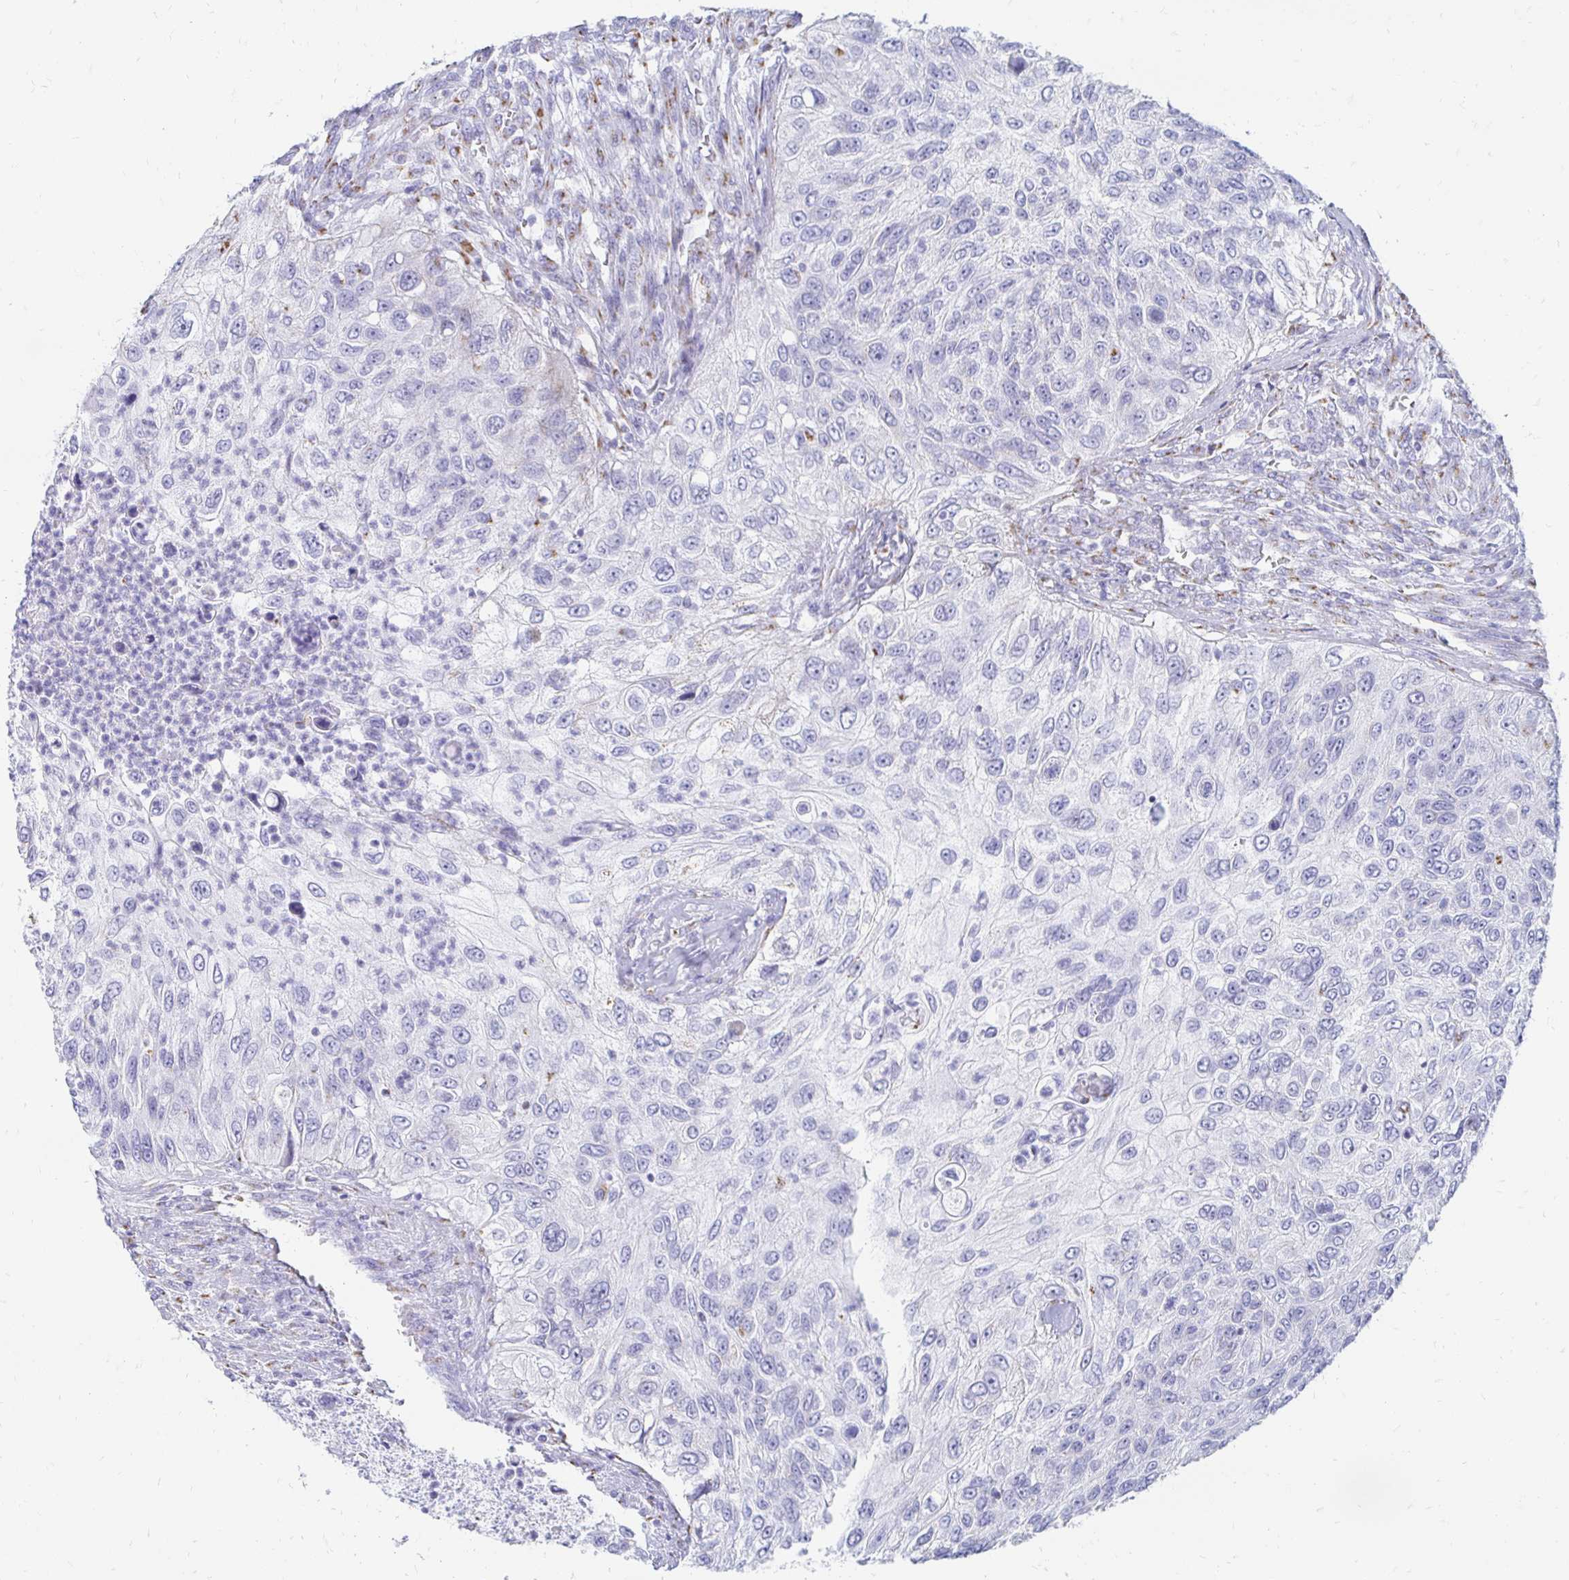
{"staining": {"intensity": "negative", "quantity": "none", "location": "none"}, "tissue": "urothelial cancer", "cell_type": "Tumor cells", "image_type": "cancer", "snomed": [{"axis": "morphology", "description": "Urothelial carcinoma, High grade"}, {"axis": "topography", "description": "Urinary bladder"}], "caption": "A high-resolution micrograph shows immunohistochemistry staining of urothelial cancer, which reveals no significant positivity in tumor cells.", "gene": "PAGE4", "patient": {"sex": "female", "age": 60}}